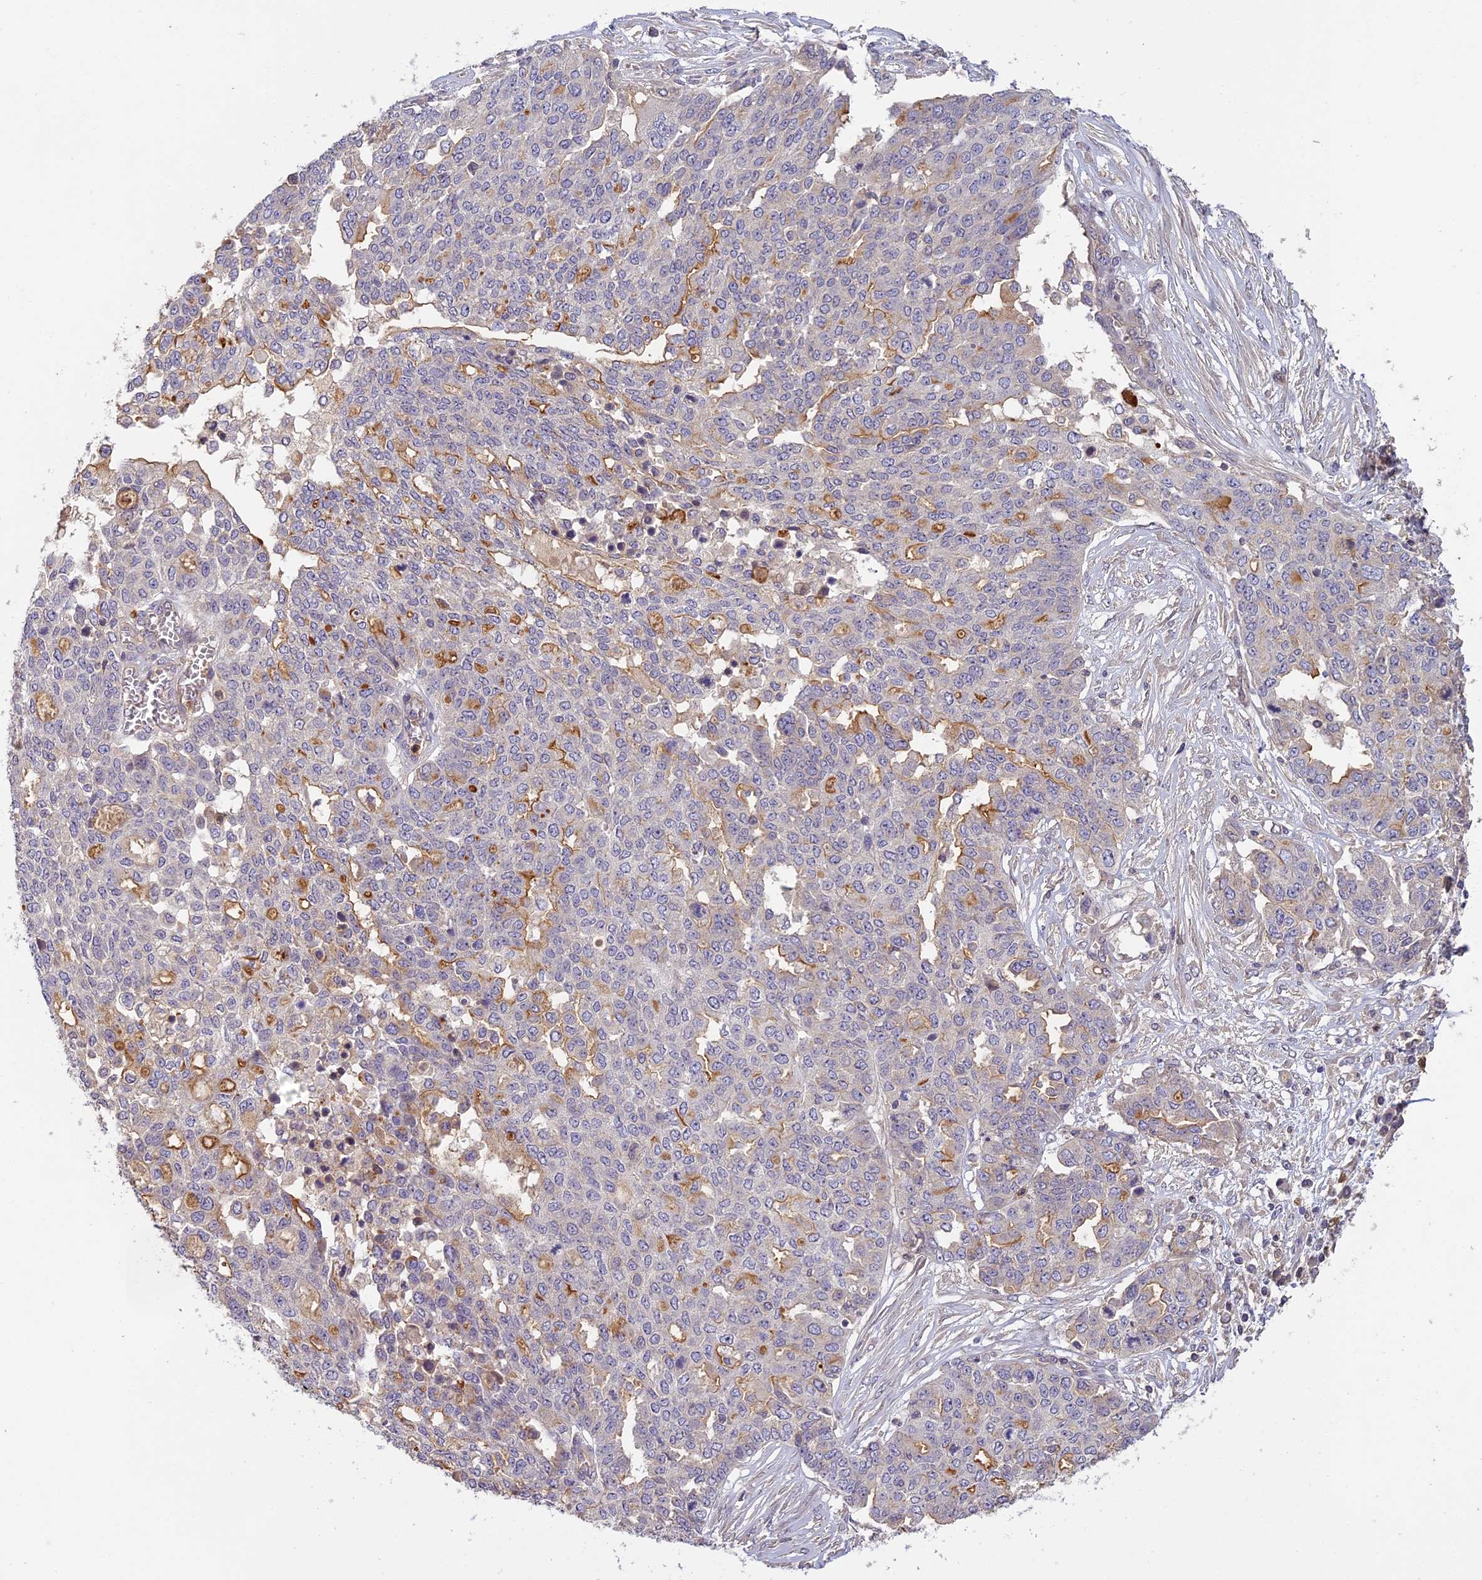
{"staining": {"intensity": "moderate", "quantity": "<25%", "location": "cytoplasmic/membranous"}, "tissue": "ovarian cancer", "cell_type": "Tumor cells", "image_type": "cancer", "snomed": [{"axis": "morphology", "description": "Cystadenocarcinoma, serous, NOS"}, {"axis": "topography", "description": "Soft tissue"}, {"axis": "topography", "description": "Ovary"}], "caption": "Moderate cytoplasmic/membranous expression for a protein is appreciated in approximately <25% of tumor cells of serous cystadenocarcinoma (ovarian) using immunohistochemistry (IHC).", "gene": "AP4E1", "patient": {"sex": "female", "age": 57}}